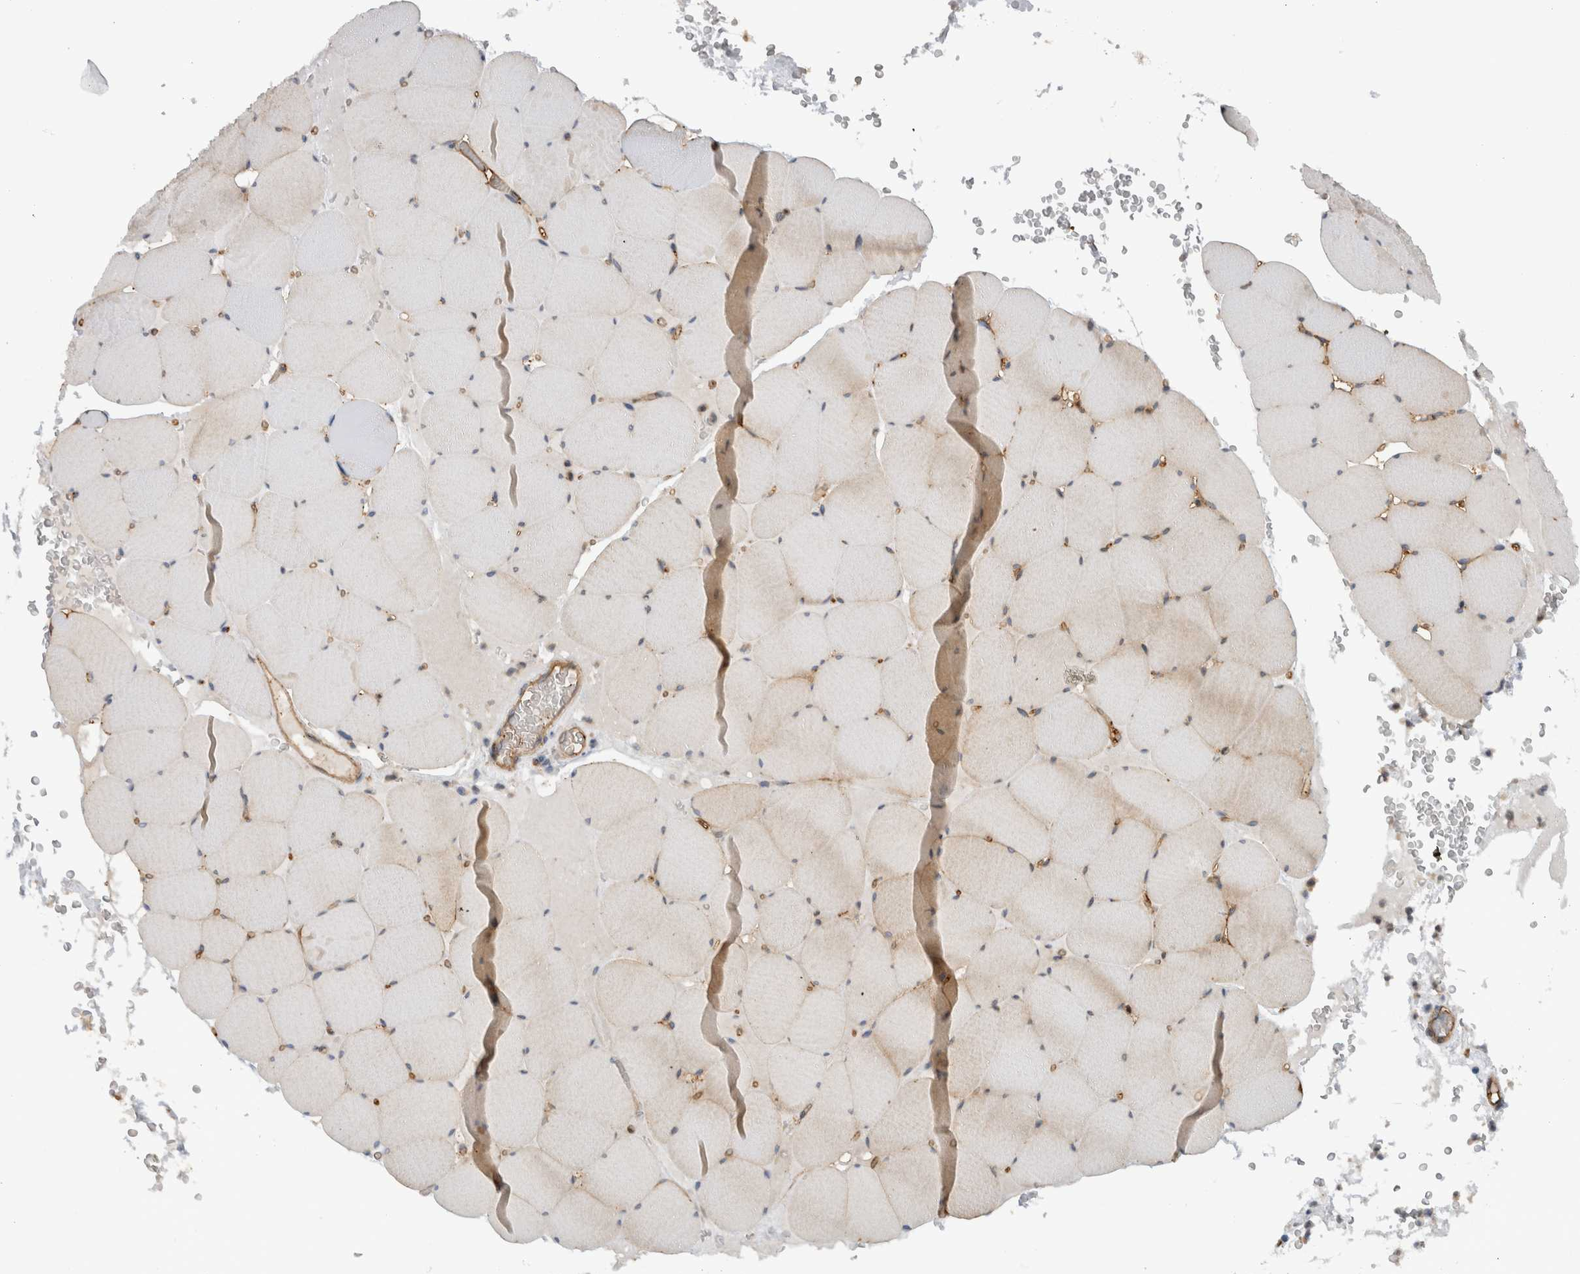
{"staining": {"intensity": "weak", "quantity": "25%-75%", "location": "cytoplasmic/membranous"}, "tissue": "skeletal muscle", "cell_type": "Myocytes", "image_type": "normal", "snomed": [{"axis": "morphology", "description": "Normal tissue, NOS"}, {"axis": "topography", "description": "Skeletal muscle"}], "caption": "Immunohistochemistry staining of benign skeletal muscle, which reveals low levels of weak cytoplasmic/membranous positivity in about 25%-75% of myocytes indicating weak cytoplasmic/membranous protein staining. The staining was performed using DAB (brown) for protein detection and nuclei were counterstained in hematoxylin (blue).", "gene": "CD59", "patient": {"sex": "male", "age": 62}}